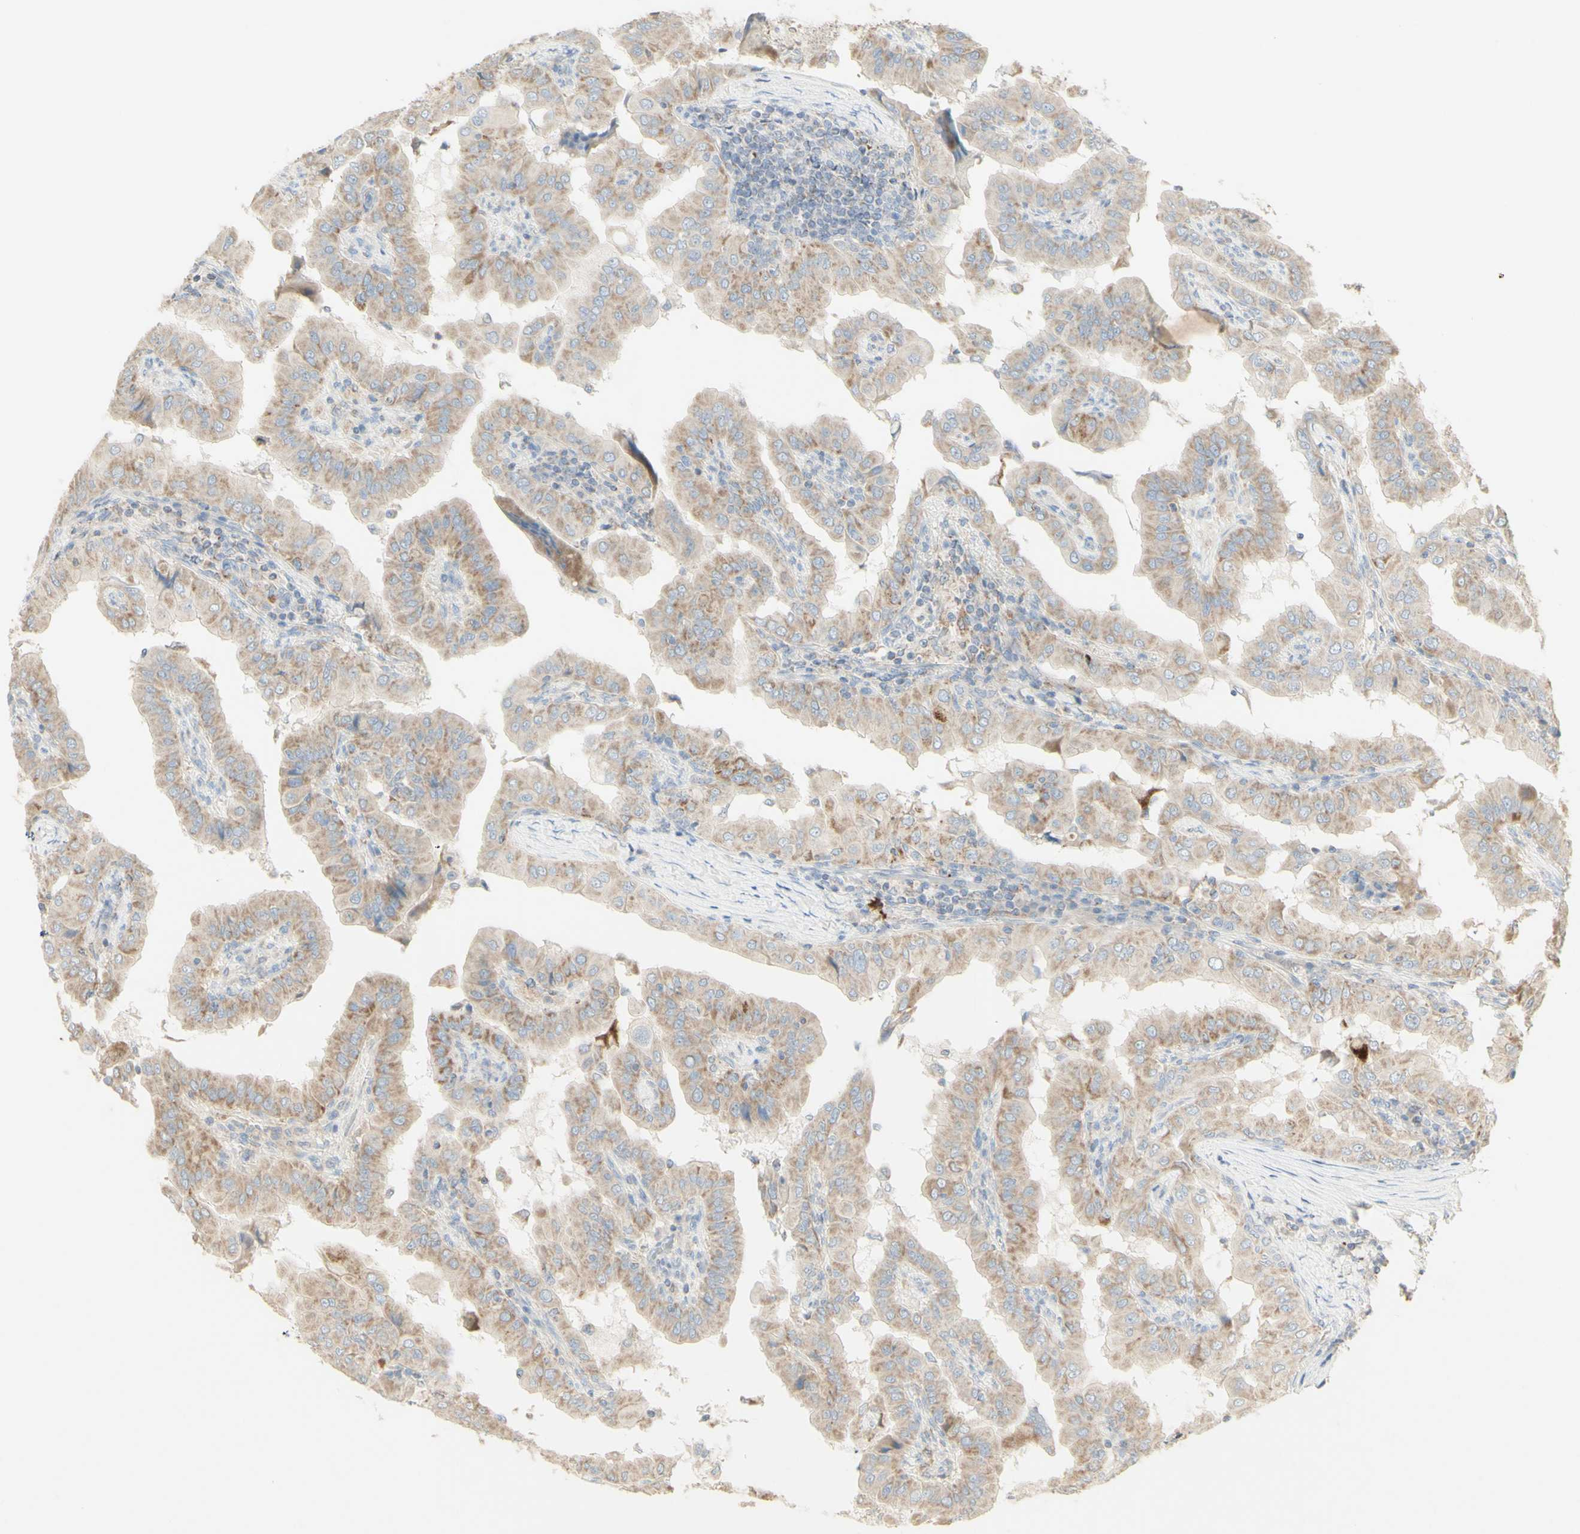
{"staining": {"intensity": "weak", "quantity": "25%-75%", "location": "cytoplasmic/membranous"}, "tissue": "thyroid cancer", "cell_type": "Tumor cells", "image_type": "cancer", "snomed": [{"axis": "morphology", "description": "Papillary adenocarcinoma, NOS"}, {"axis": "topography", "description": "Thyroid gland"}], "caption": "A photomicrograph of thyroid papillary adenocarcinoma stained for a protein displays weak cytoplasmic/membranous brown staining in tumor cells. Using DAB (brown) and hematoxylin (blue) stains, captured at high magnification using brightfield microscopy.", "gene": "CNTNAP1", "patient": {"sex": "male", "age": 33}}